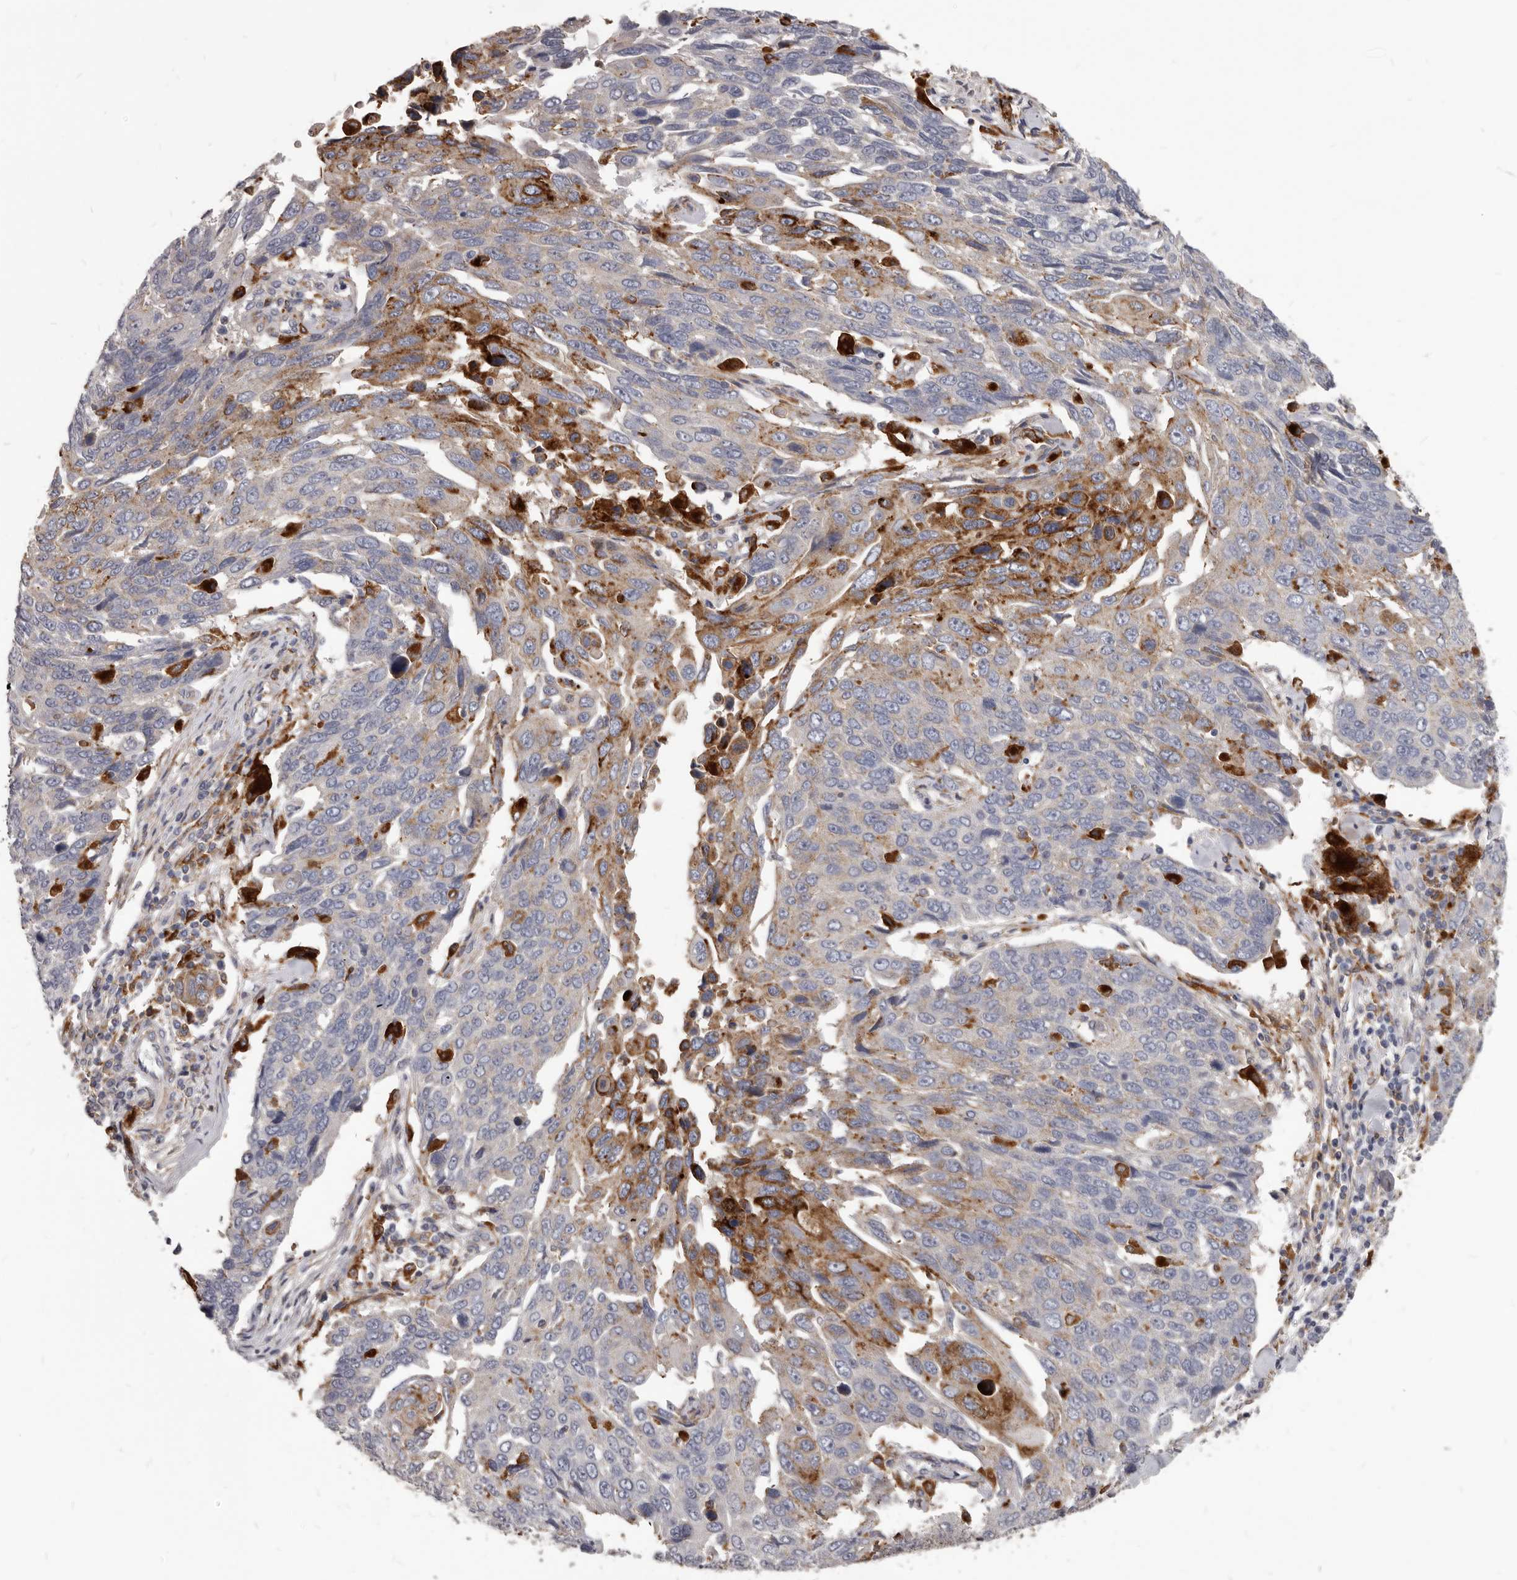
{"staining": {"intensity": "strong", "quantity": "<25%", "location": "cytoplasmic/membranous"}, "tissue": "lung cancer", "cell_type": "Tumor cells", "image_type": "cancer", "snomed": [{"axis": "morphology", "description": "Squamous cell carcinoma, NOS"}, {"axis": "topography", "description": "Lung"}], "caption": "Lung cancer stained with DAB (3,3'-diaminobenzidine) IHC reveals medium levels of strong cytoplasmic/membranous staining in approximately <25% of tumor cells. The protein is stained brown, and the nuclei are stained in blue (DAB IHC with brightfield microscopy, high magnification).", "gene": "PI4K2A", "patient": {"sex": "male", "age": 66}}